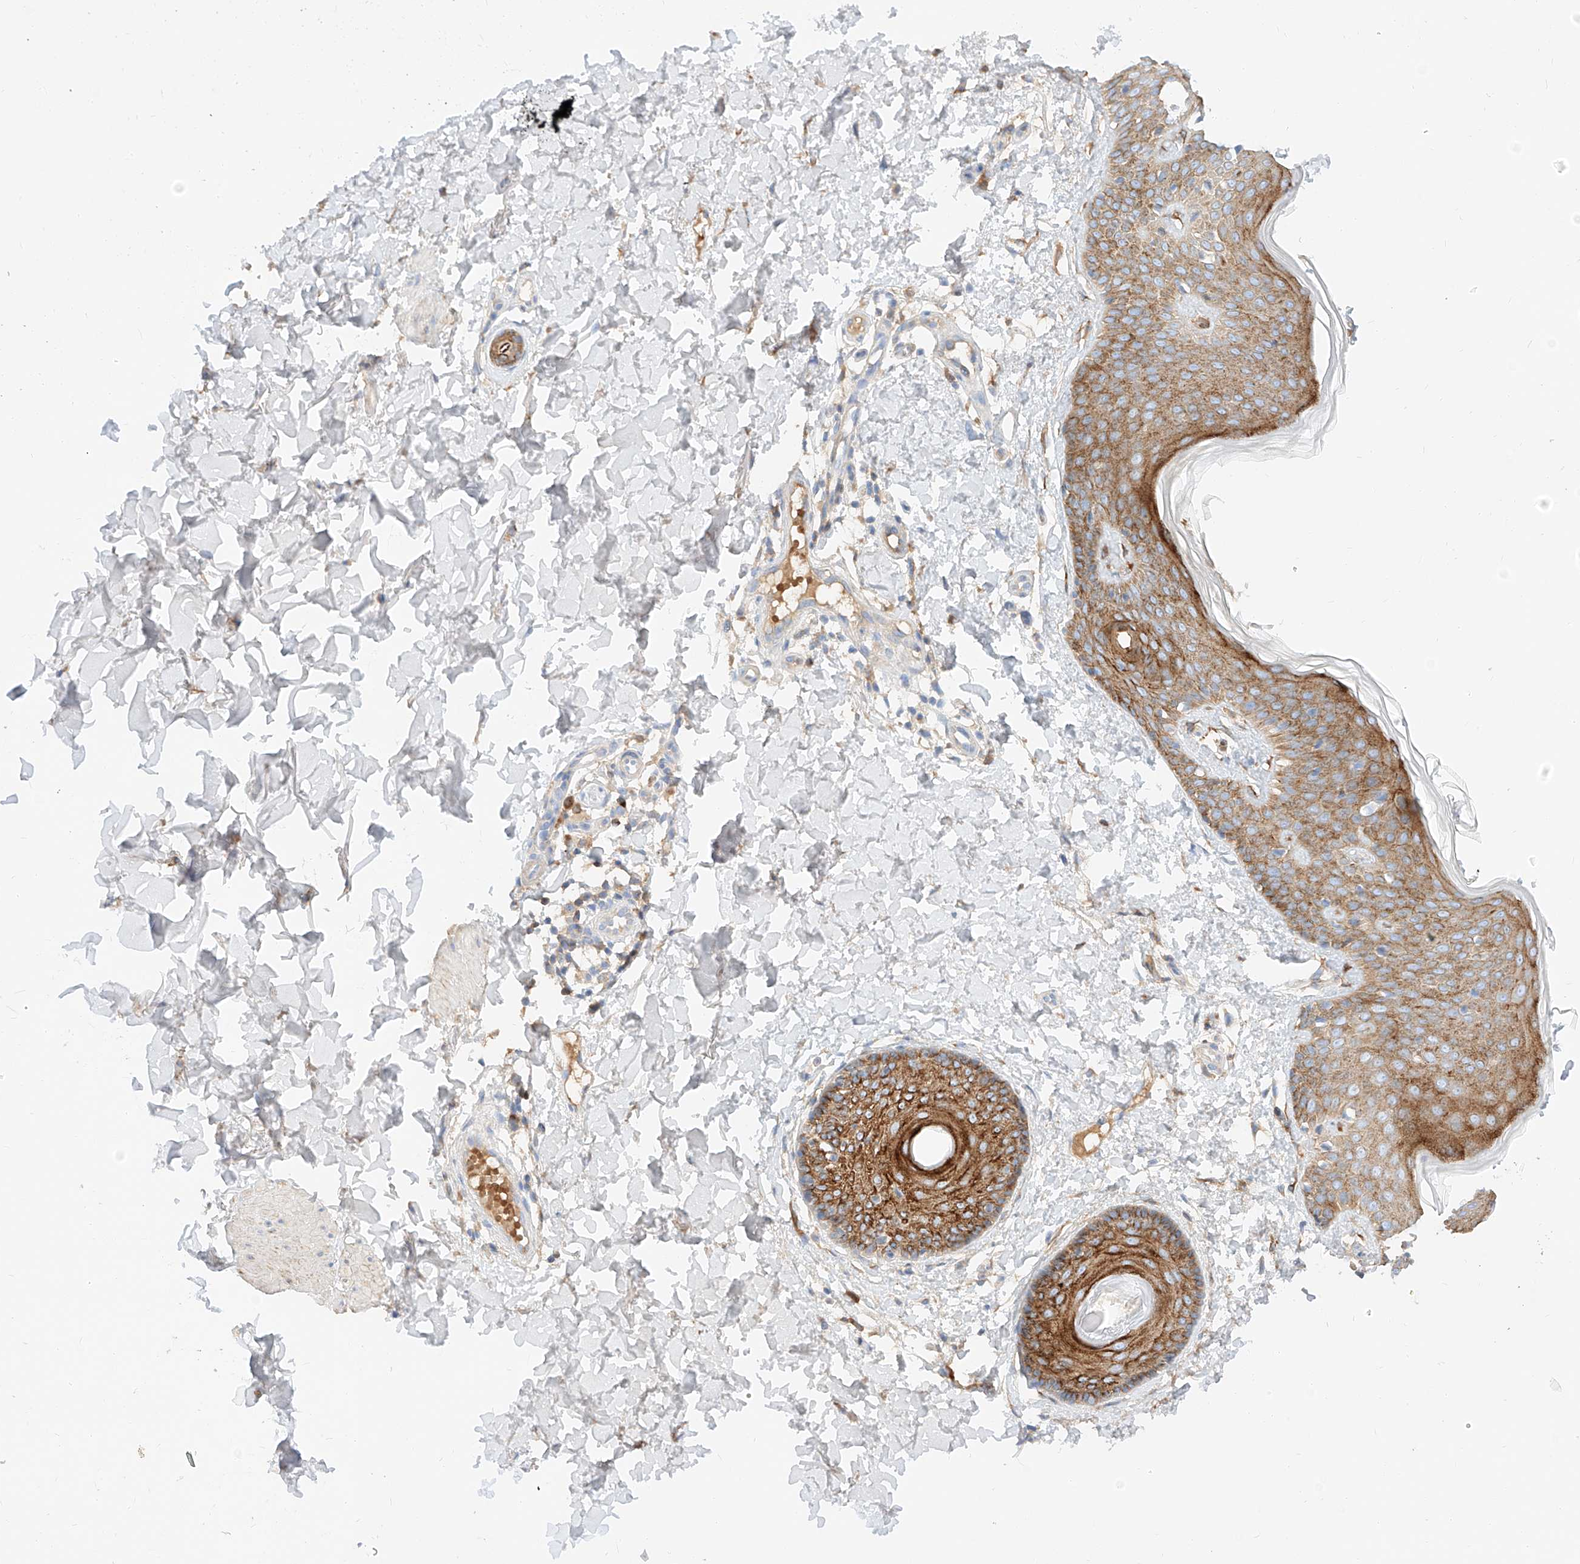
{"staining": {"intensity": "moderate", "quantity": ">75%", "location": "cytoplasmic/membranous"}, "tissue": "skin", "cell_type": "Fibroblasts", "image_type": "normal", "snomed": [{"axis": "morphology", "description": "Normal tissue, NOS"}, {"axis": "topography", "description": "Skin"}], "caption": "This histopathology image displays immunohistochemistry staining of normal human skin, with medium moderate cytoplasmic/membranous staining in approximately >75% of fibroblasts.", "gene": "MAP7", "patient": {"sex": "male", "age": 37}}